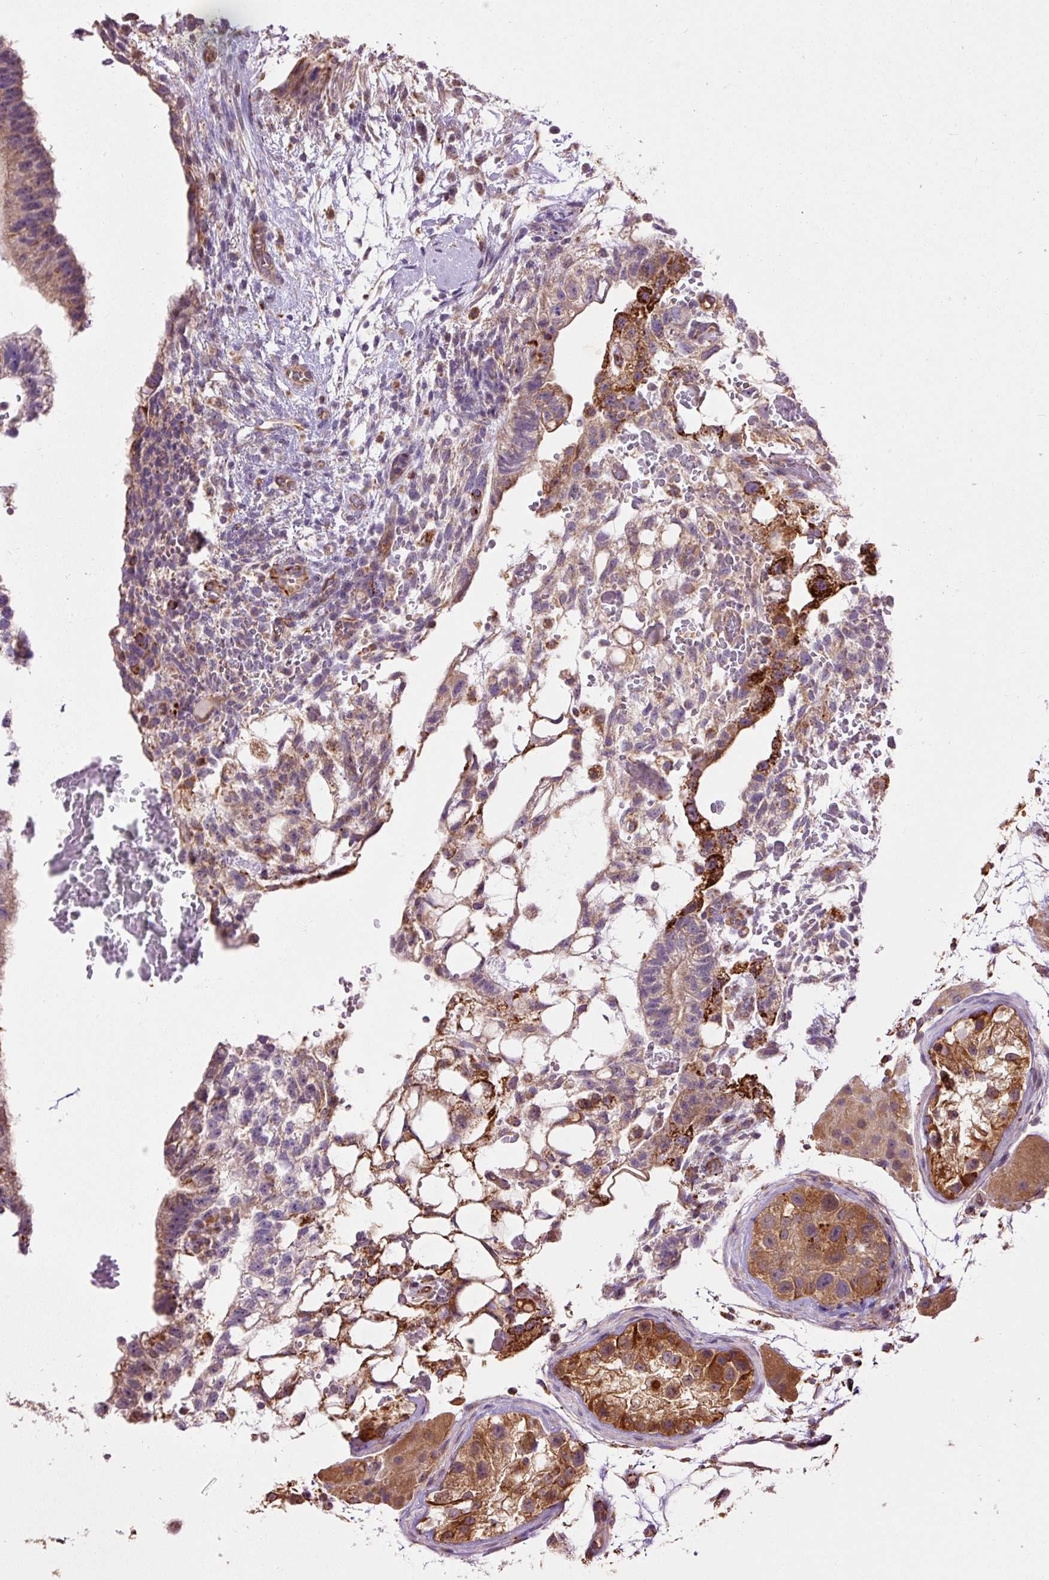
{"staining": {"intensity": "strong", "quantity": "<25%", "location": "cytoplasmic/membranous"}, "tissue": "testis cancer", "cell_type": "Tumor cells", "image_type": "cancer", "snomed": [{"axis": "morphology", "description": "Normal tissue, NOS"}, {"axis": "morphology", "description": "Carcinoma, Embryonal, NOS"}, {"axis": "topography", "description": "Testis"}], "caption": "Immunohistochemical staining of human testis cancer shows medium levels of strong cytoplasmic/membranous positivity in about <25% of tumor cells. The protein is stained brown, and the nuclei are stained in blue (DAB (3,3'-diaminobenzidine) IHC with brightfield microscopy, high magnification).", "gene": "PCK2", "patient": {"sex": "male", "age": 32}}